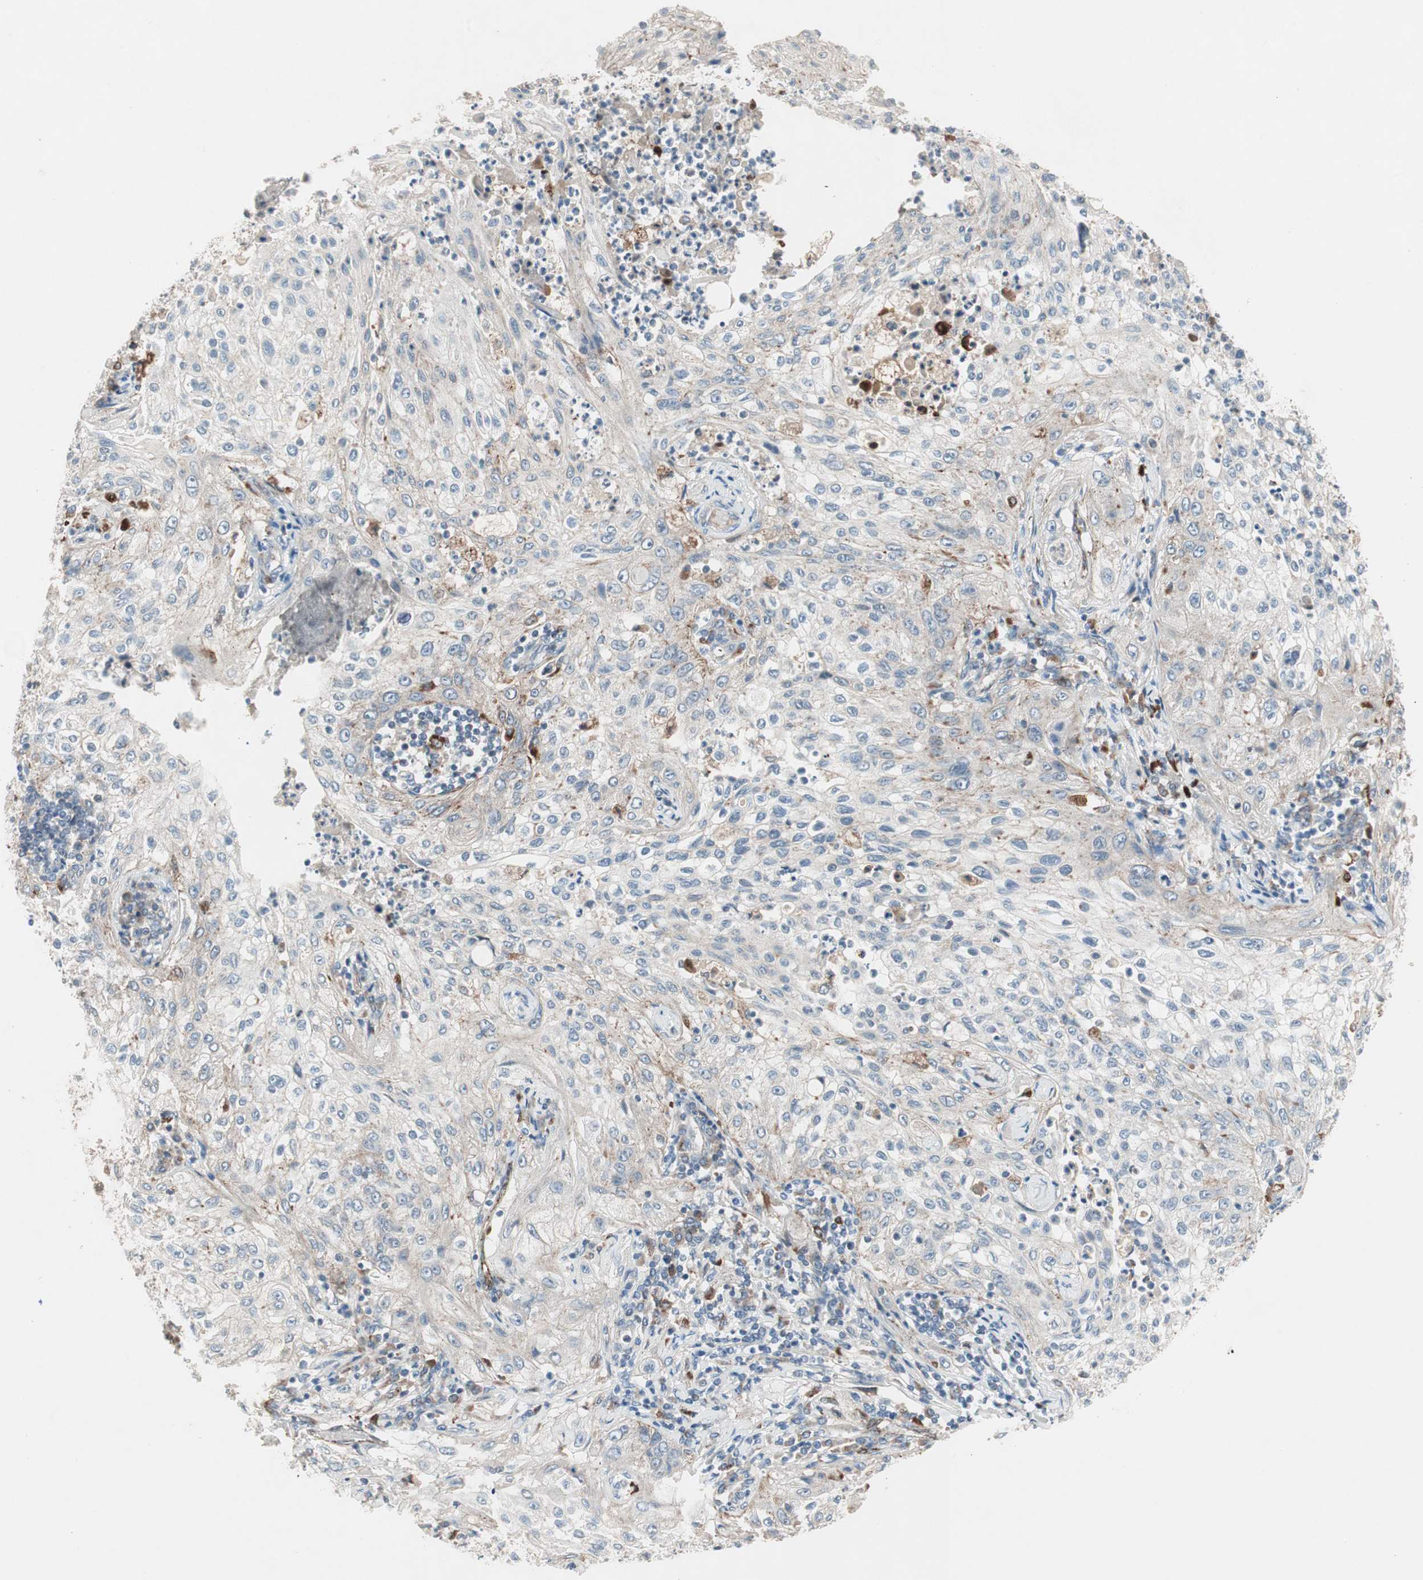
{"staining": {"intensity": "weak", "quantity": "25%-75%", "location": "cytoplasmic/membranous"}, "tissue": "lung cancer", "cell_type": "Tumor cells", "image_type": "cancer", "snomed": [{"axis": "morphology", "description": "Inflammation, NOS"}, {"axis": "morphology", "description": "Squamous cell carcinoma, NOS"}, {"axis": "topography", "description": "Lymph node"}, {"axis": "topography", "description": "Soft tissue"}, {"axis": "topography", "description": "Lung"}], "caption": "A micrograph of human lung cancer (squamous cell carcinoma) stained for a protein demonstrates weak cytoplasmic/membranous brown staining in tumor cells. (DAB (3,3'-diaminobenzidine) IHC with brightfield microscopy, high magnification).", "gene": "FGFR4", "patient": {"sex": "male", "age": 66}}